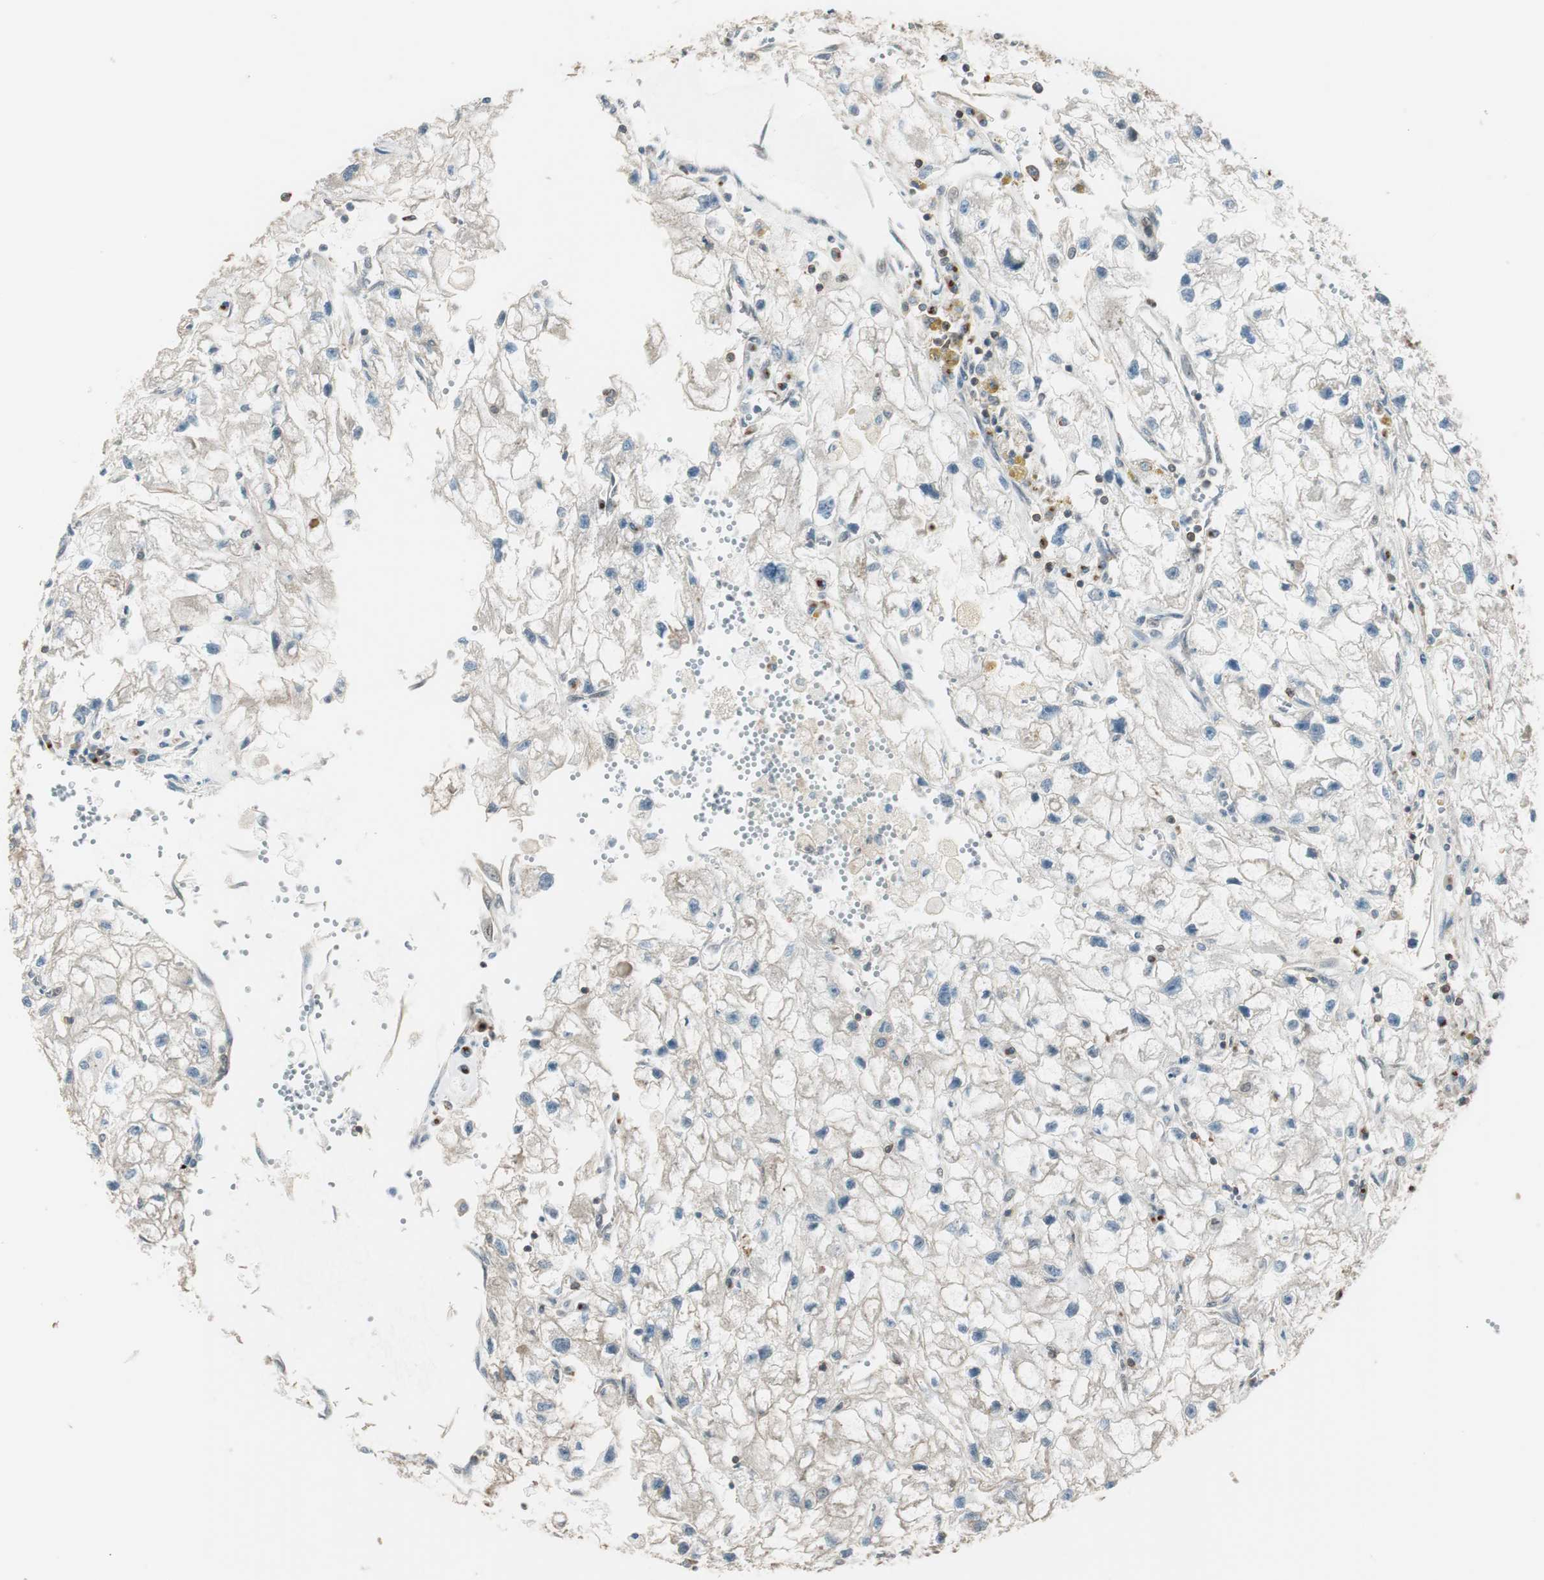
{"staining": {"intensity": "negative", "quantity": "none", "location": "none"}, "tissue": "renal cancer", "cell_type": "Tumor cells", "image_type": "cancer", "snomed": [{"axis": "morphology", "description": "Adenocarcinoma, NOS"}, {"axis": "topography", "description": "Kidney"}], "caption": "Tumor cells show no significant positivity in renal cancer (adenocarcinoma). The staining was performed using DAB to visualize the protein expression in brown, while the nuclei were stained in blue with hematoxylin (Magnification: 20x).", "gene": "PI4K2B", "patient": {"sex": "female", "age": 70}}